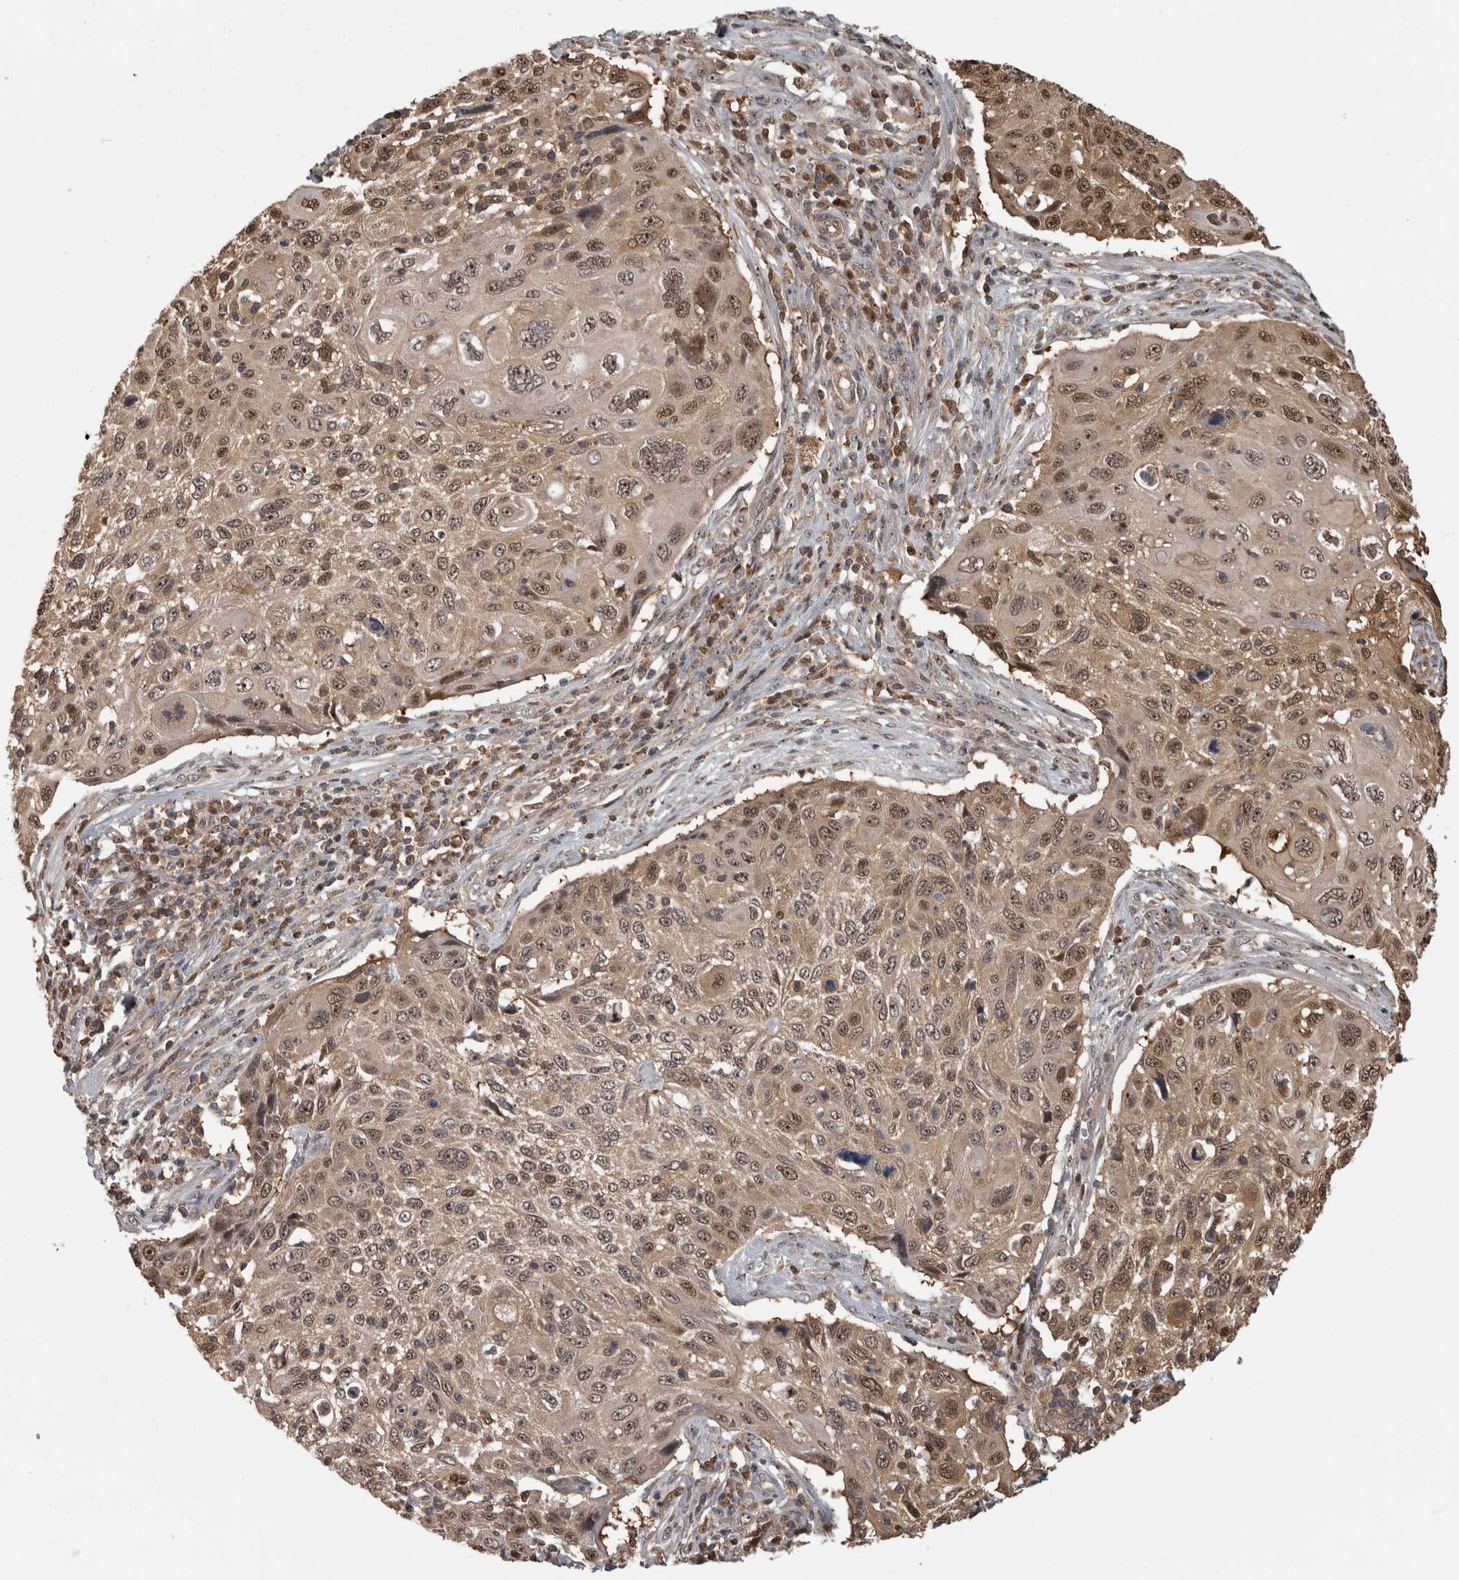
{"staining": {"intensity": "moderate", "quantity": ">75%", "location": "cytoplasmic/membranous,nuclear"}, "tissue": "cervical cancer", "cell_type": "Tumor cells", "image_type": "cancer", "snomed": [{"axis": "morphology", "description": "Squamous cell carcinoma, NOS"}, {"axis": "topography", "description": "Cervix"}], "caption": "A brown stain shows moderate cytoplasmic/membranous and nuclear expression of a protein in human cervical cancer tumor cells. Nuclei are stained in blue.", "gene": "TDRD7", "patient": {"sex": "female", "age": 70}}